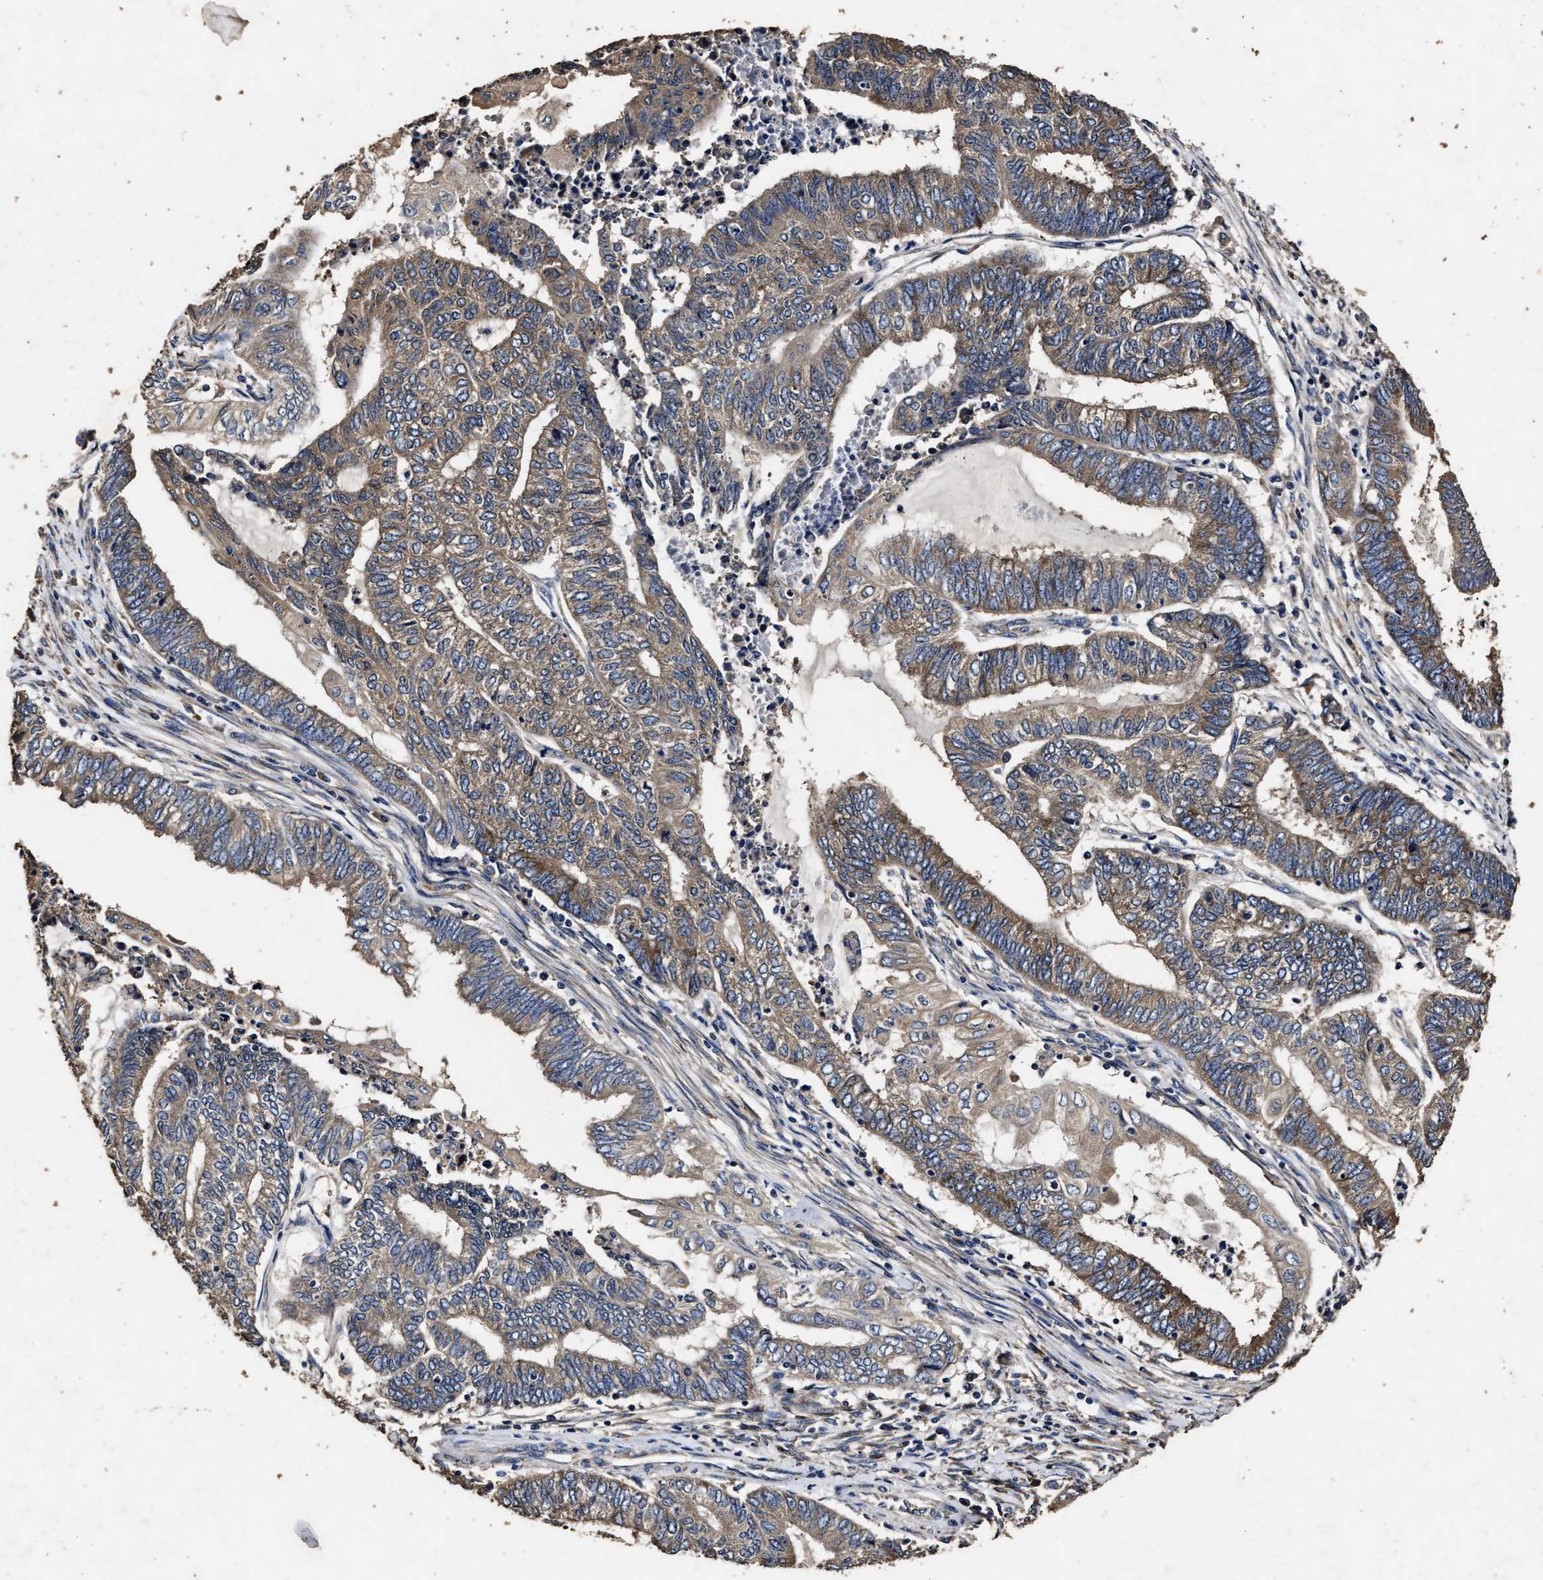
{"staining": {"intensity": "moderate", "quantity": ">75%", "location": "cytoplasmic/membranous"}, "tissue": "endometrial cancer", "cell_type": "Tumor cells", "image_type": "cancer", "snomed": [{"axis": "morphology", "description": "Adenocarcinoma, NOS"}, {"axis": "topography", "description": "Uterus"}, {"axis": "topography", "description": "Endometrium"}], "caption": "Protein staining of adenocarcinoma (endometrial) tissue shows moderate cytoplasmic/membranous positivity in approximately >75% of tumor cells.", "gene": "PPM1K", "patient": {"sex": "female", "age": 70}}